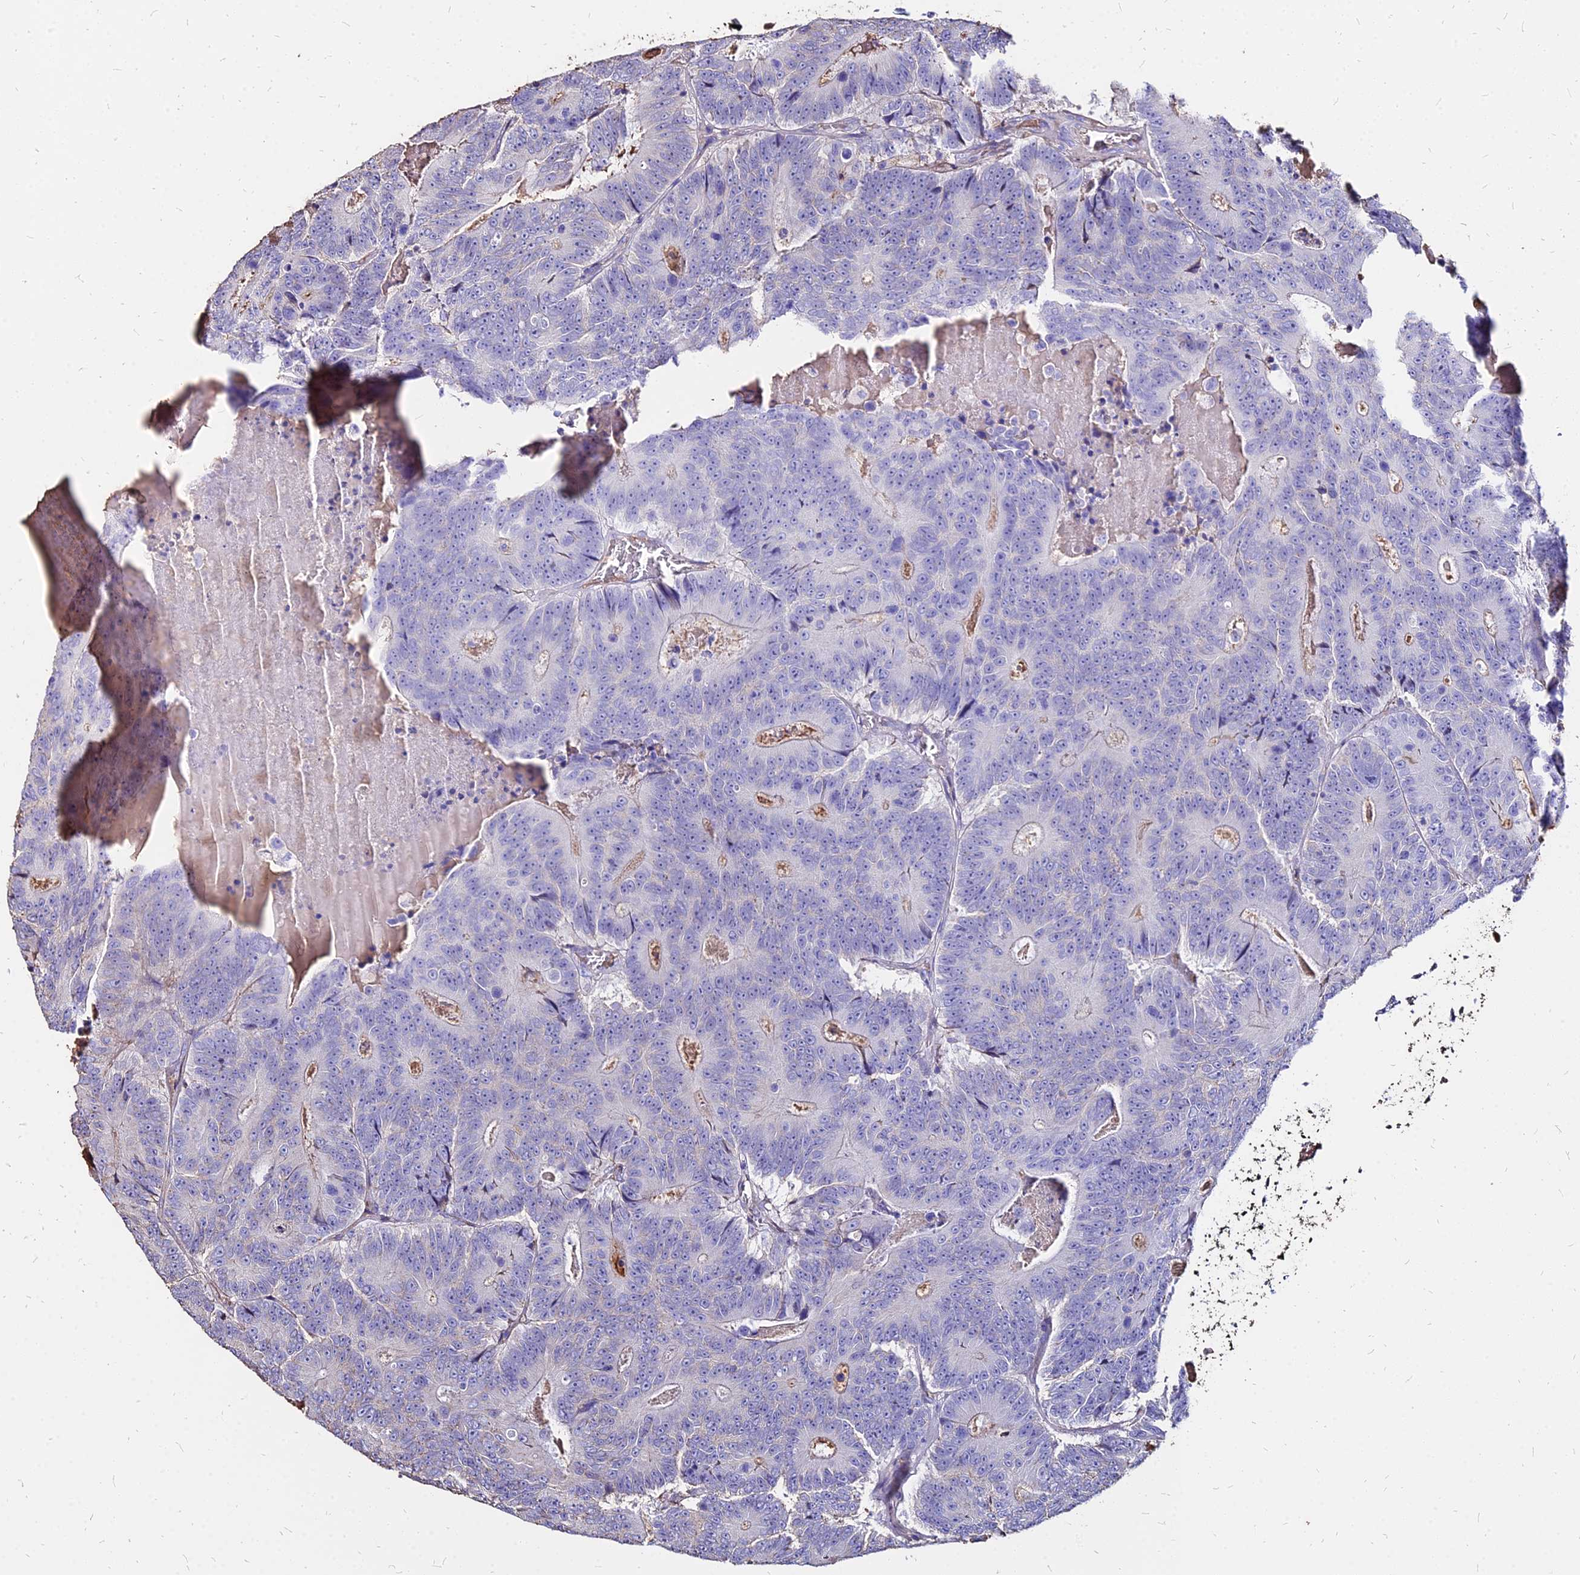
{"staining": {"intensity": "negative", "quantity": "none", "location": "none"}, "tissue": "colorectal cancer", "cell_type": "Tumor cells", "image_type": "cancer", "snomed": [{"axis": "morphology", "description": "Adenocarcinoma, NOS"}, {"axis": "topography", "description": "Colon"}], "caption": "There is no significant staining in tumor cells of colorectal cancer (adenocarcinoma).", "gene": "NME5", "patient": {"sex": "male", "age": 83}}